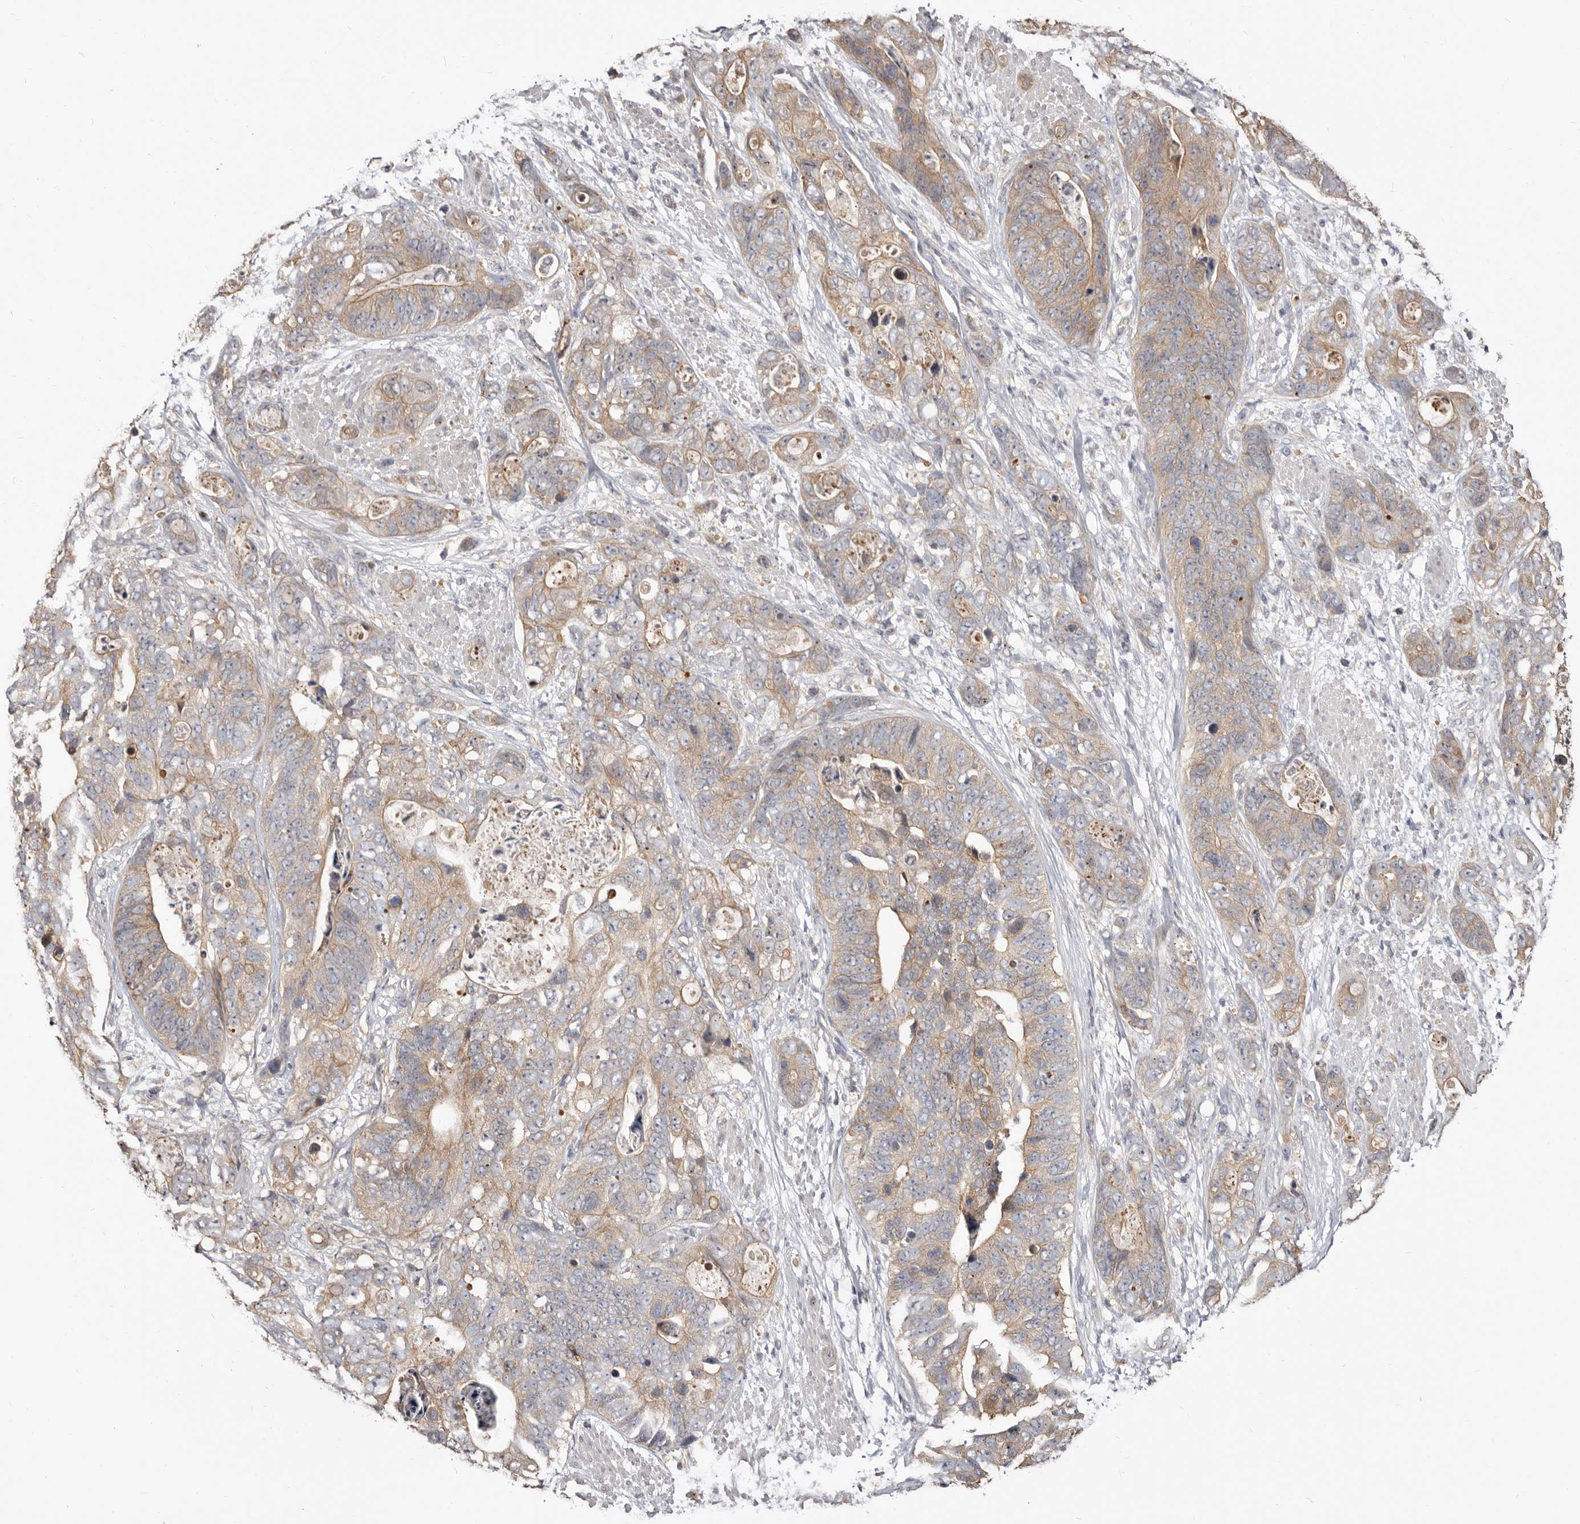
{"staining": {"intensity": "weak", "quantity": ">75%", "location": "cytoplasmic/membranous"}, "tissue": "stomach cancer", "cell_type": "Tumor cells", "image_type": "cancer", "snomed": [{"axis": "morphology", "description": "Adenocarcinoma, NOS"}, {"axis": "topography", "description": "Stomach"}], "caption": "Protein staining reveals weak cytoplasmic/membranous staining in approximately >75% of tumor cells in stomach cancer (adenocarcinoma). Using DAB (3,3'-diaminobenzidine) (brown) and hematoxylin (blue) stains, captured at high magnification using brightfield microscopy.", "gene": "TC2N", "patient": {"sex": "female", "age": 89}}